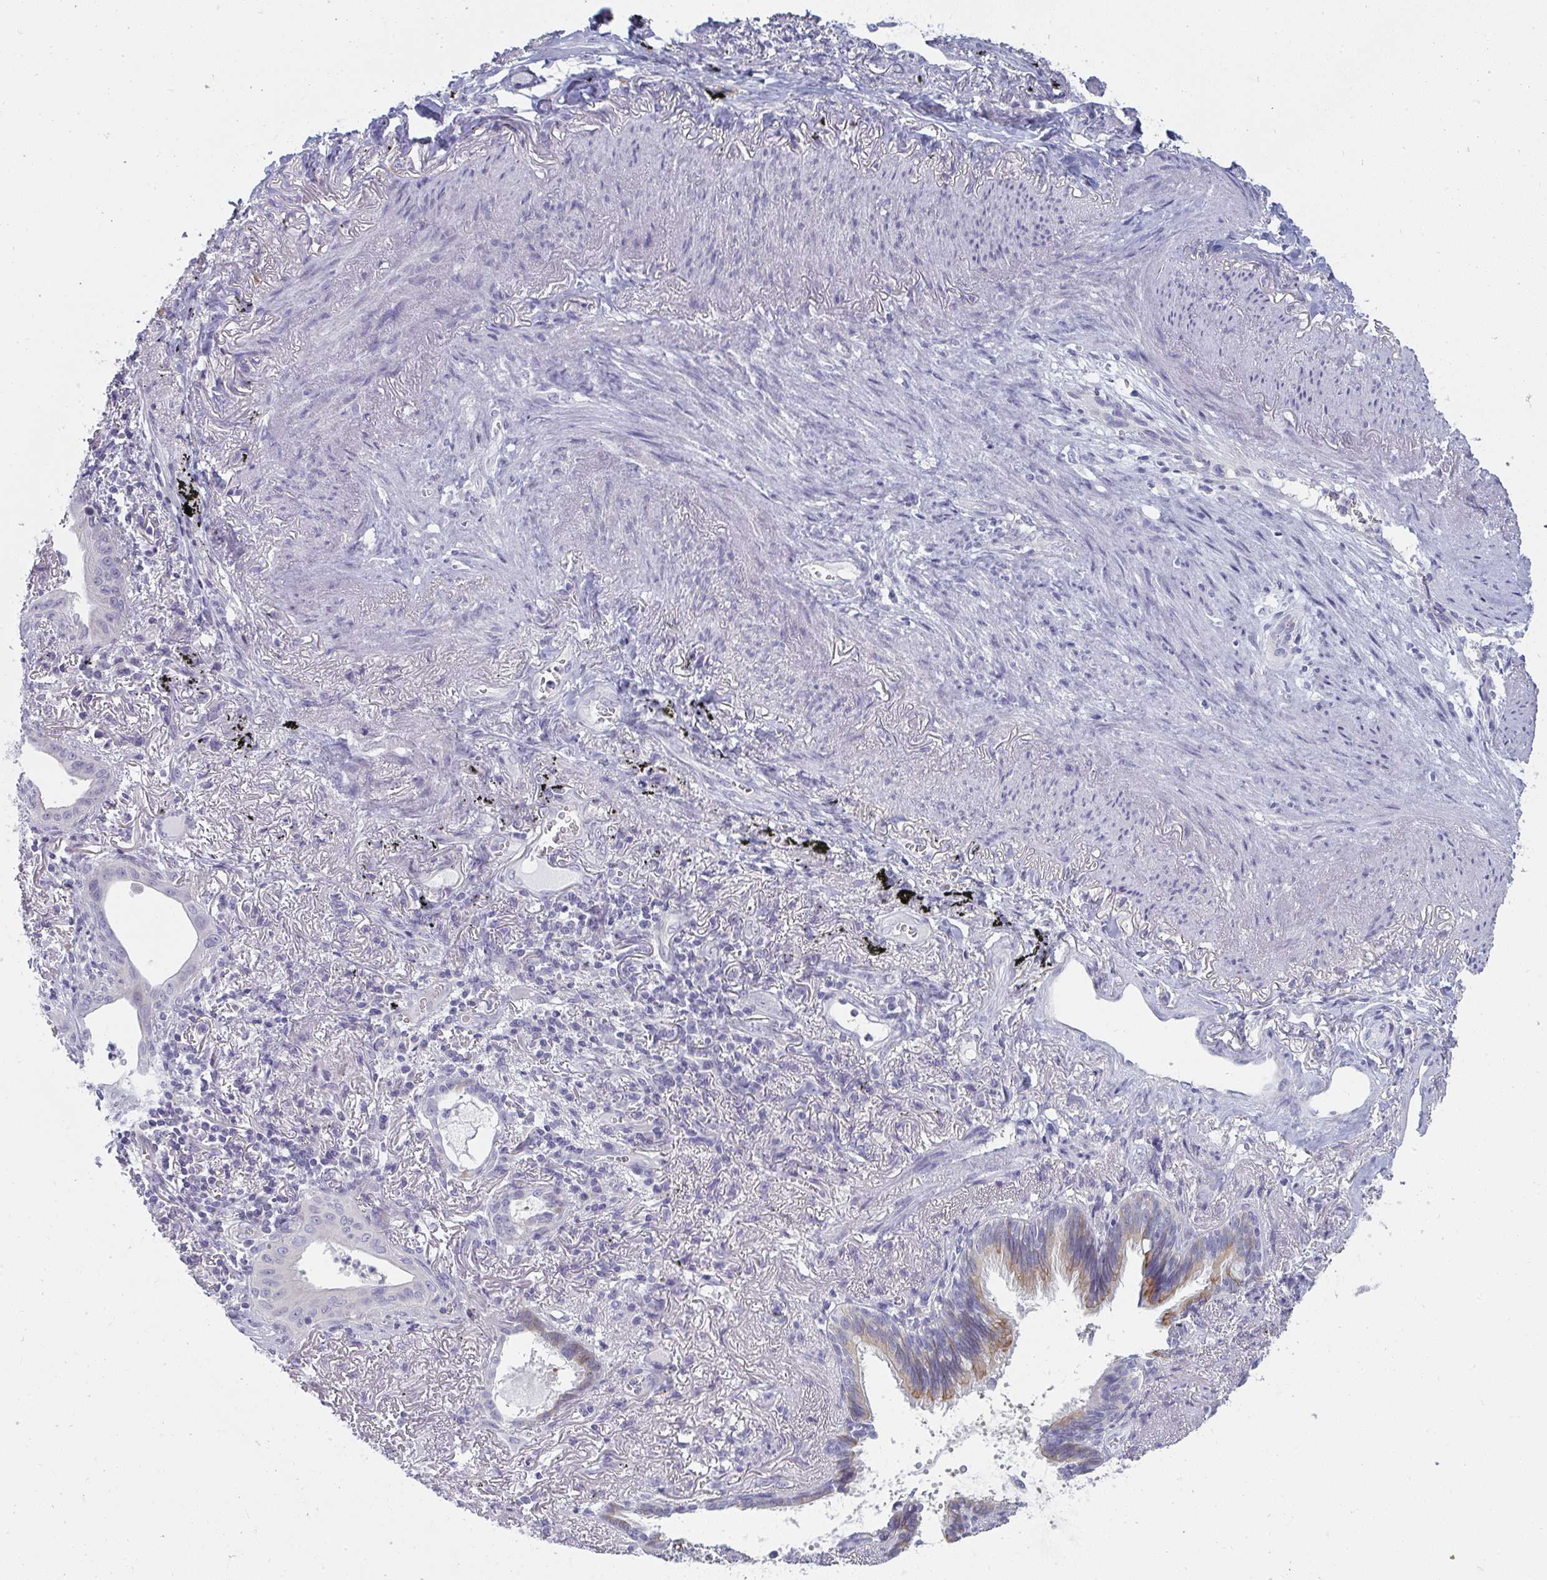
{"staining": {"intensity": "negative", "quantity": "none", "location": "none"}, "tissue": "lung cancer", "cell_type": "Tumor cells", "image_type": "cancer", "snomed": [{"axis": "morphology", "description": "Adenocarcinoma, NOS"}, {"axis": "topography", "description": "Lung"}], "caption": "Immunohistochemical staining of human lung adenocarcinoma demonstrates no significant expression in tumor cells.", "gene": "SHB", "patient": {"sex": "male", "age": 77}}